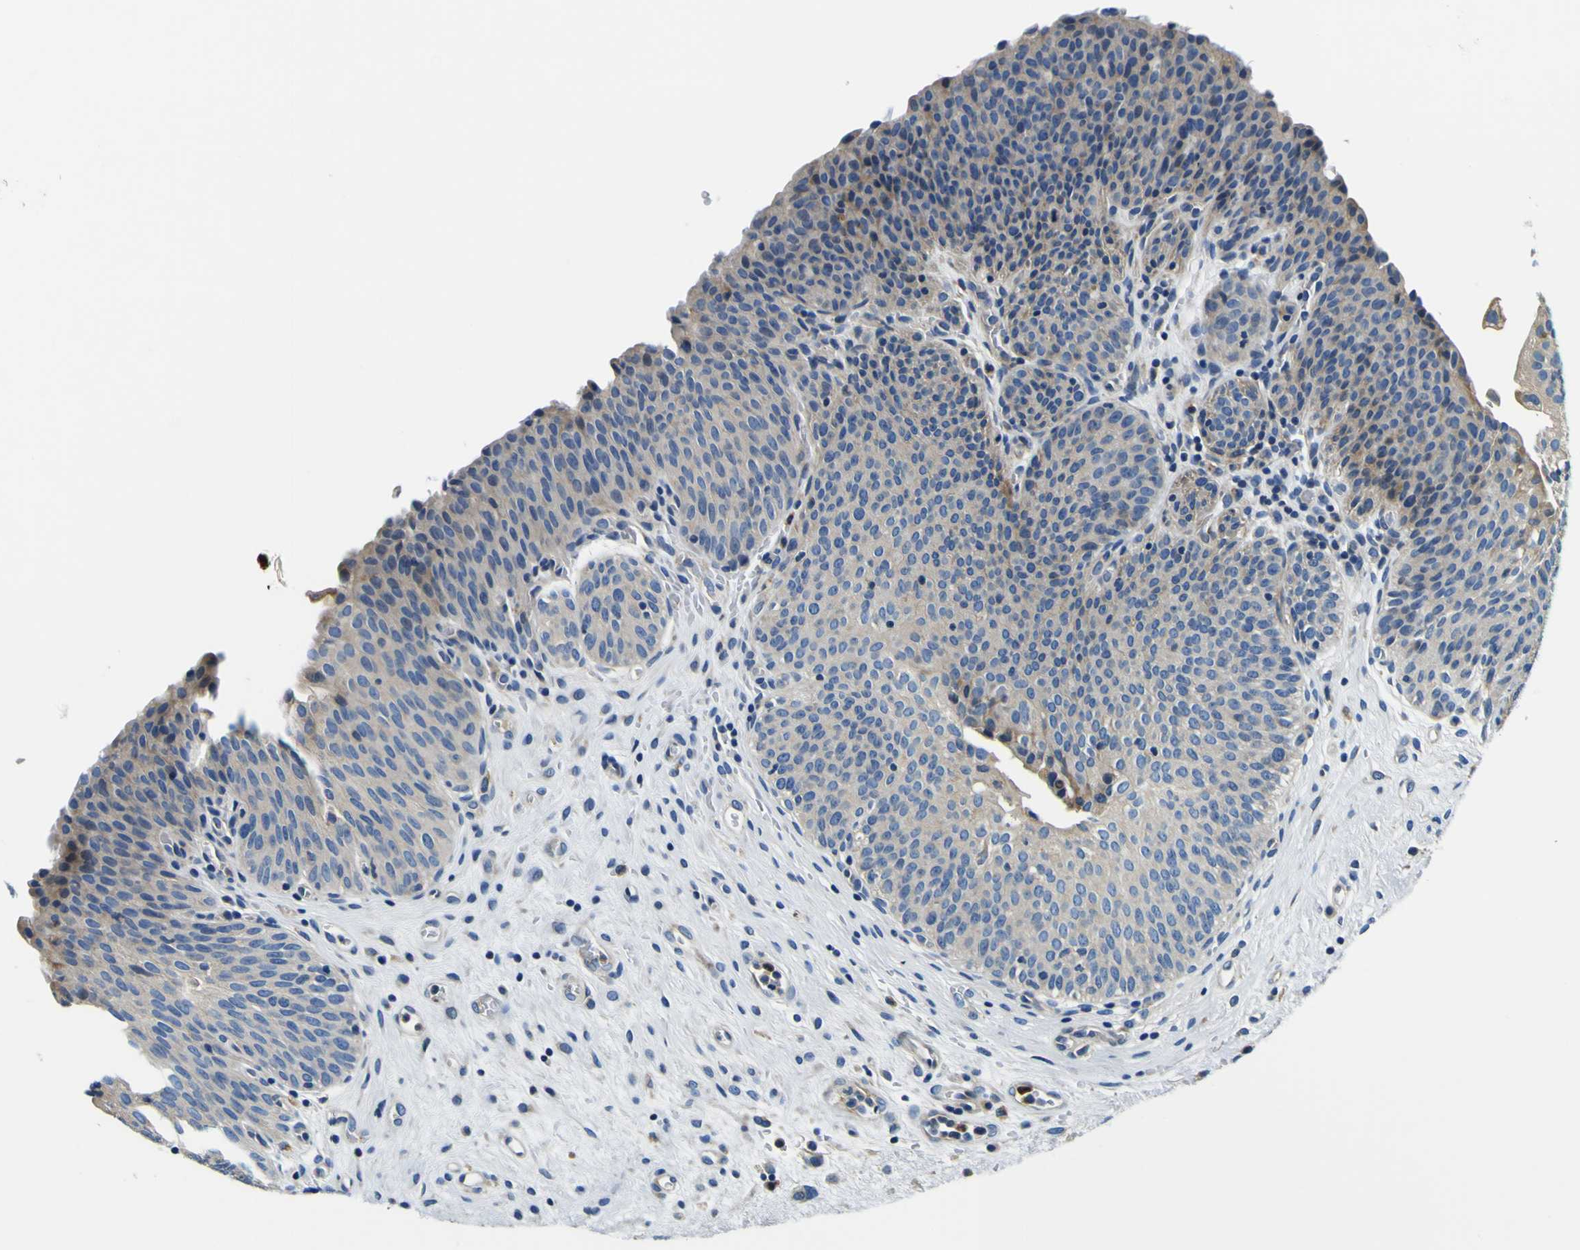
{"staining": {"intensity": "weak", "quantity": ">75%", "location": "cytoplasmic/membranous"}, "tissue": "urinary bladder", "cell_type": "Urothelial cells", "image_type": "normal", "snomed": [{"axis": "morphology", "description": "Normal tissue, NOS"}, {"axis": "morphology", "description": "Dysplasia, NOS"}, {"axis": "topography", "description": "Urinary bladder"}], "caption": "IHC of unremarkable urinary bladder reveals low levels of weak cytoplasmic/membranous expression in approximately >75% of urothelial cells.", "gene": "CLSTN1", "patient": {"sex": "male", "age": 35}}